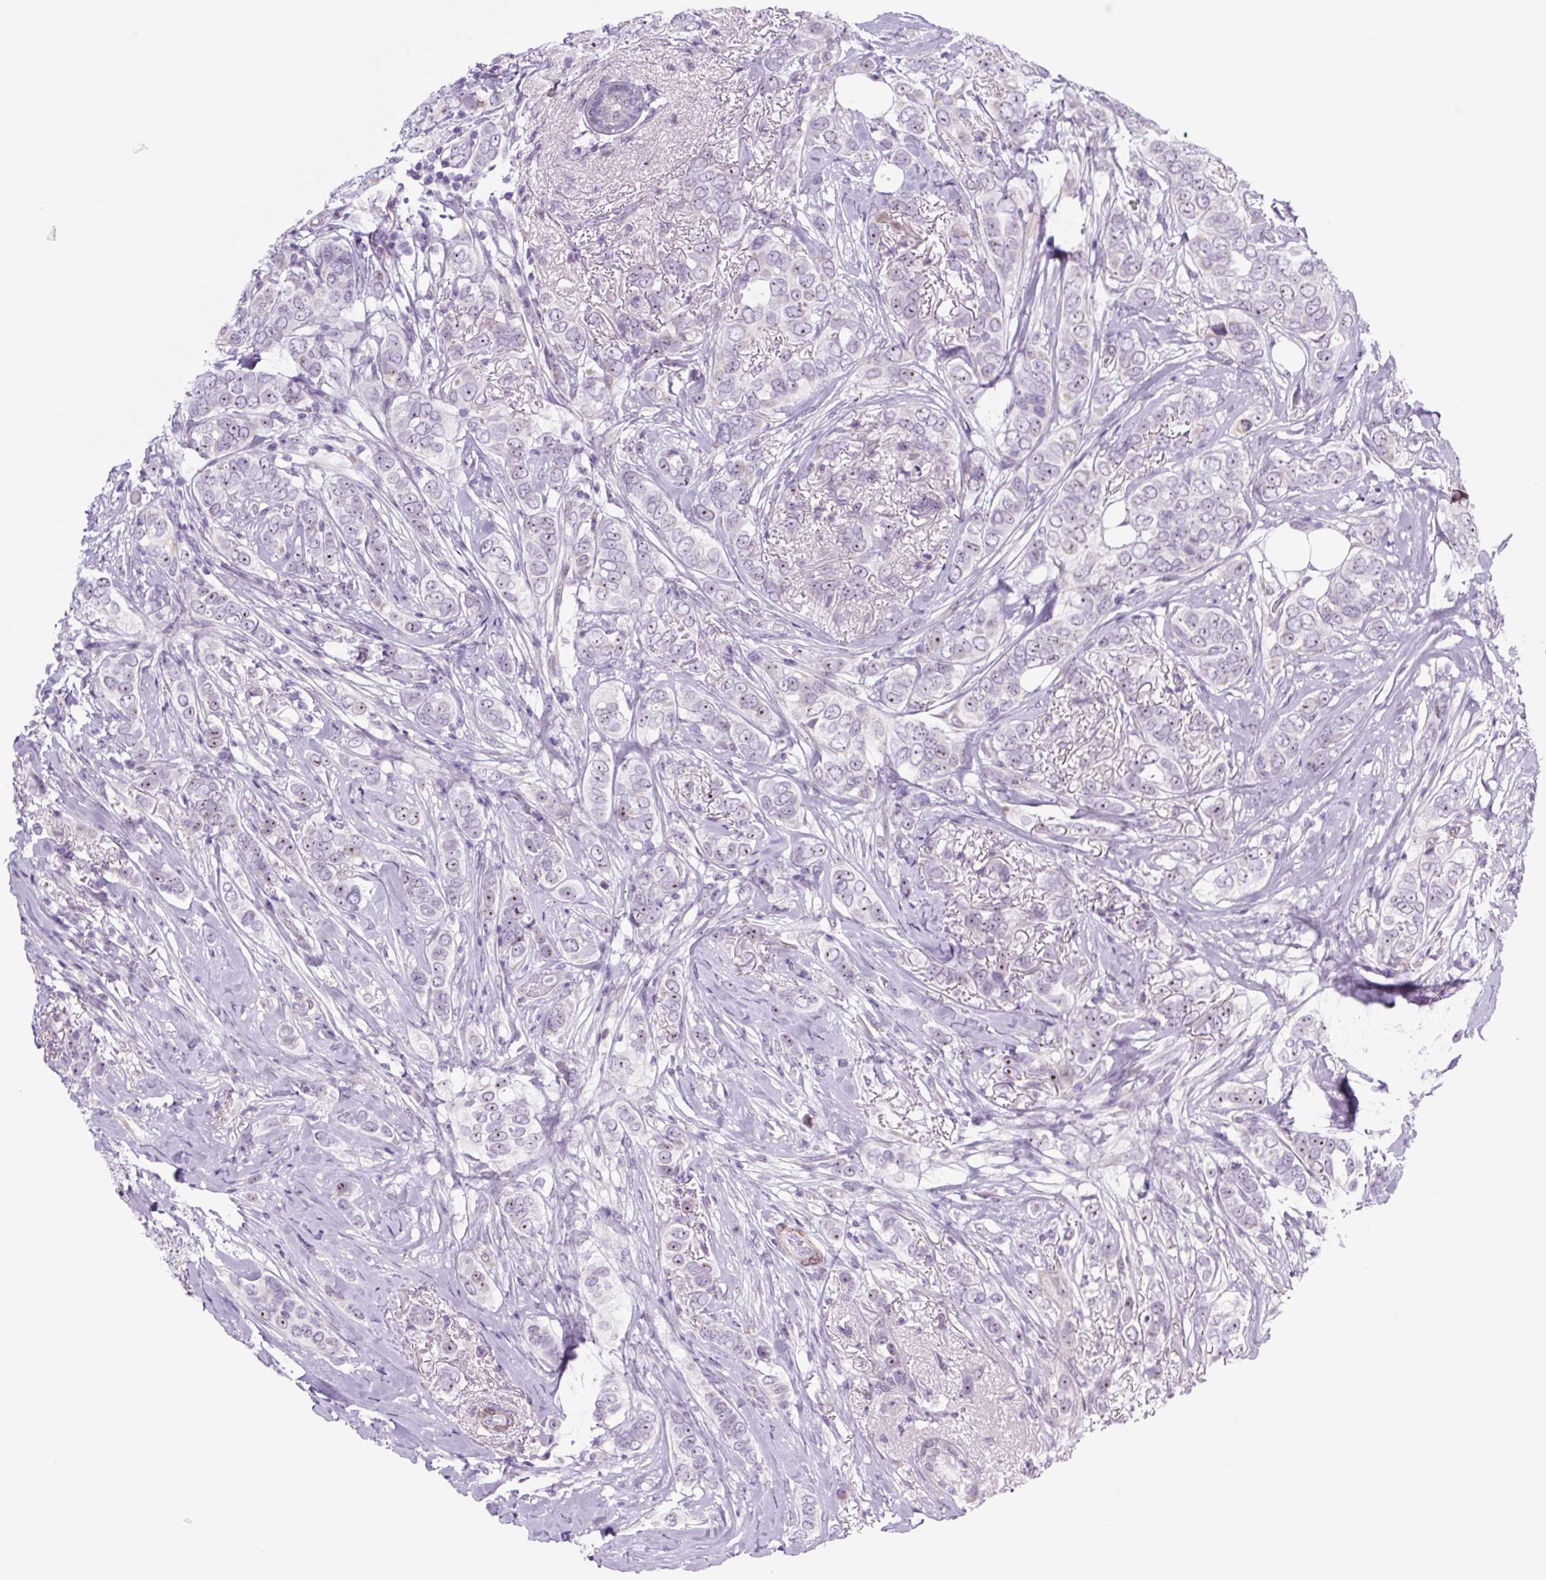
{"staining": {"intensity": "moderate", "quantity": "<25%", "location": "nuclear"}, "tissue": "breast cancer", "cell_type": "Tumor cells", "image_type": "cancer", "snomed": [{"axis": "morphology", "description": "Lobular carcinoma"}, {"axis": "topography", "description": "Breast"}], "caption": "Immunohistochemical staining of breast cancer displays low levels of moderate nuclear protein expression in about <25% of tumor cells. Using DAB (brown) and hematoxylin (blue) stains, captured at high magnification using brightfield microscopy.", "gene": "RRS1", "patient": {"sex": "female", "age": 51}}